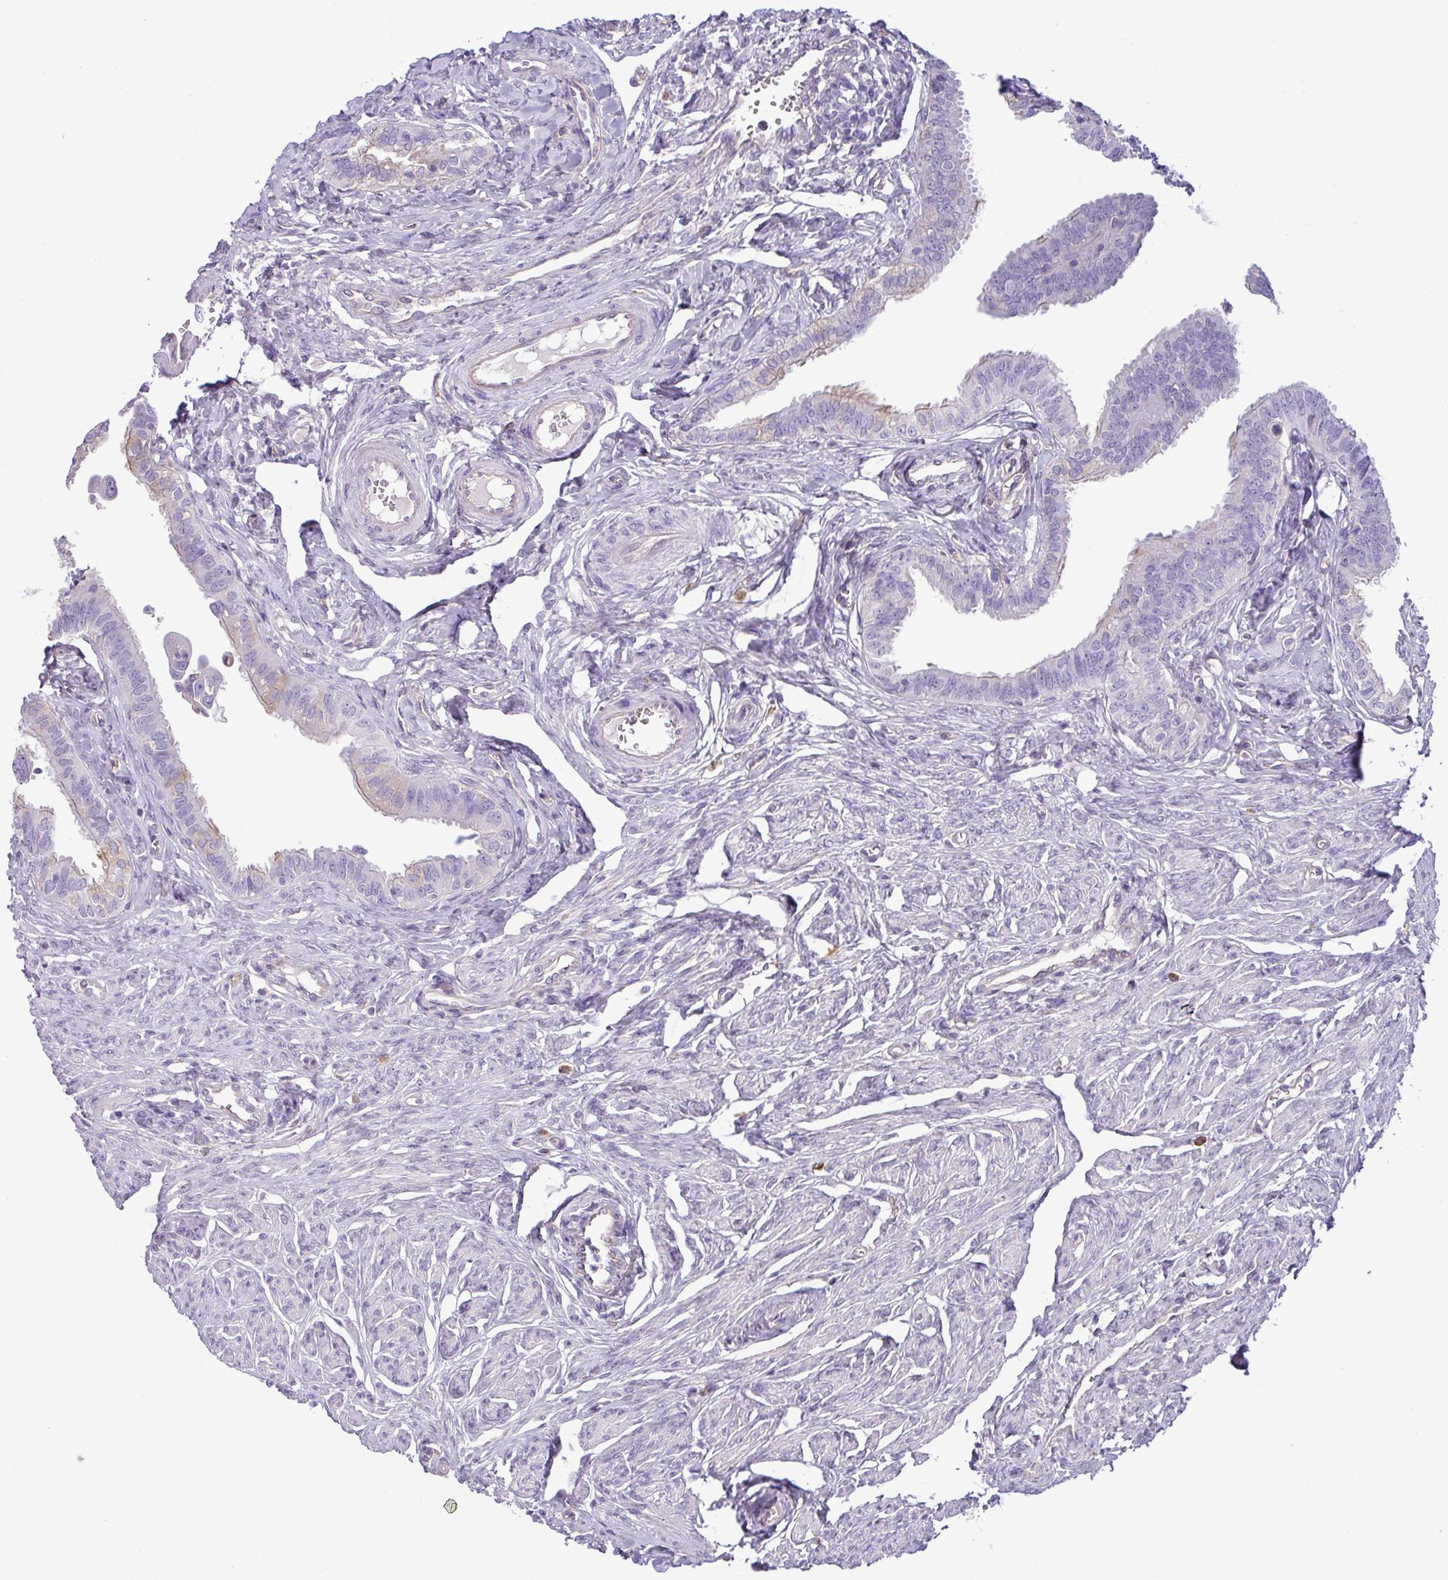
{"staining": {"intensity": "negative", "quantity": "none", "location": "none"}, "tissue": "fallopian tube", "cell_type": "Glandular cells", "image_type": "normal", "snomed": [{"axis": "morphology", "description": "Normal tissue, NOS"}, {"axis": "morphology", "description": "Carcinoma, NOS"}, {"axis": "topography", "description": "Fallopian tube"}, {"axis": "topography", "description": "Ovary"}], "caption": "Micrograph shows no significant protein expression in glandular cells of unremarkable fallopian tube.", "gene": "KIRREL3", "patient": {"sex": "female", "age": 59}}